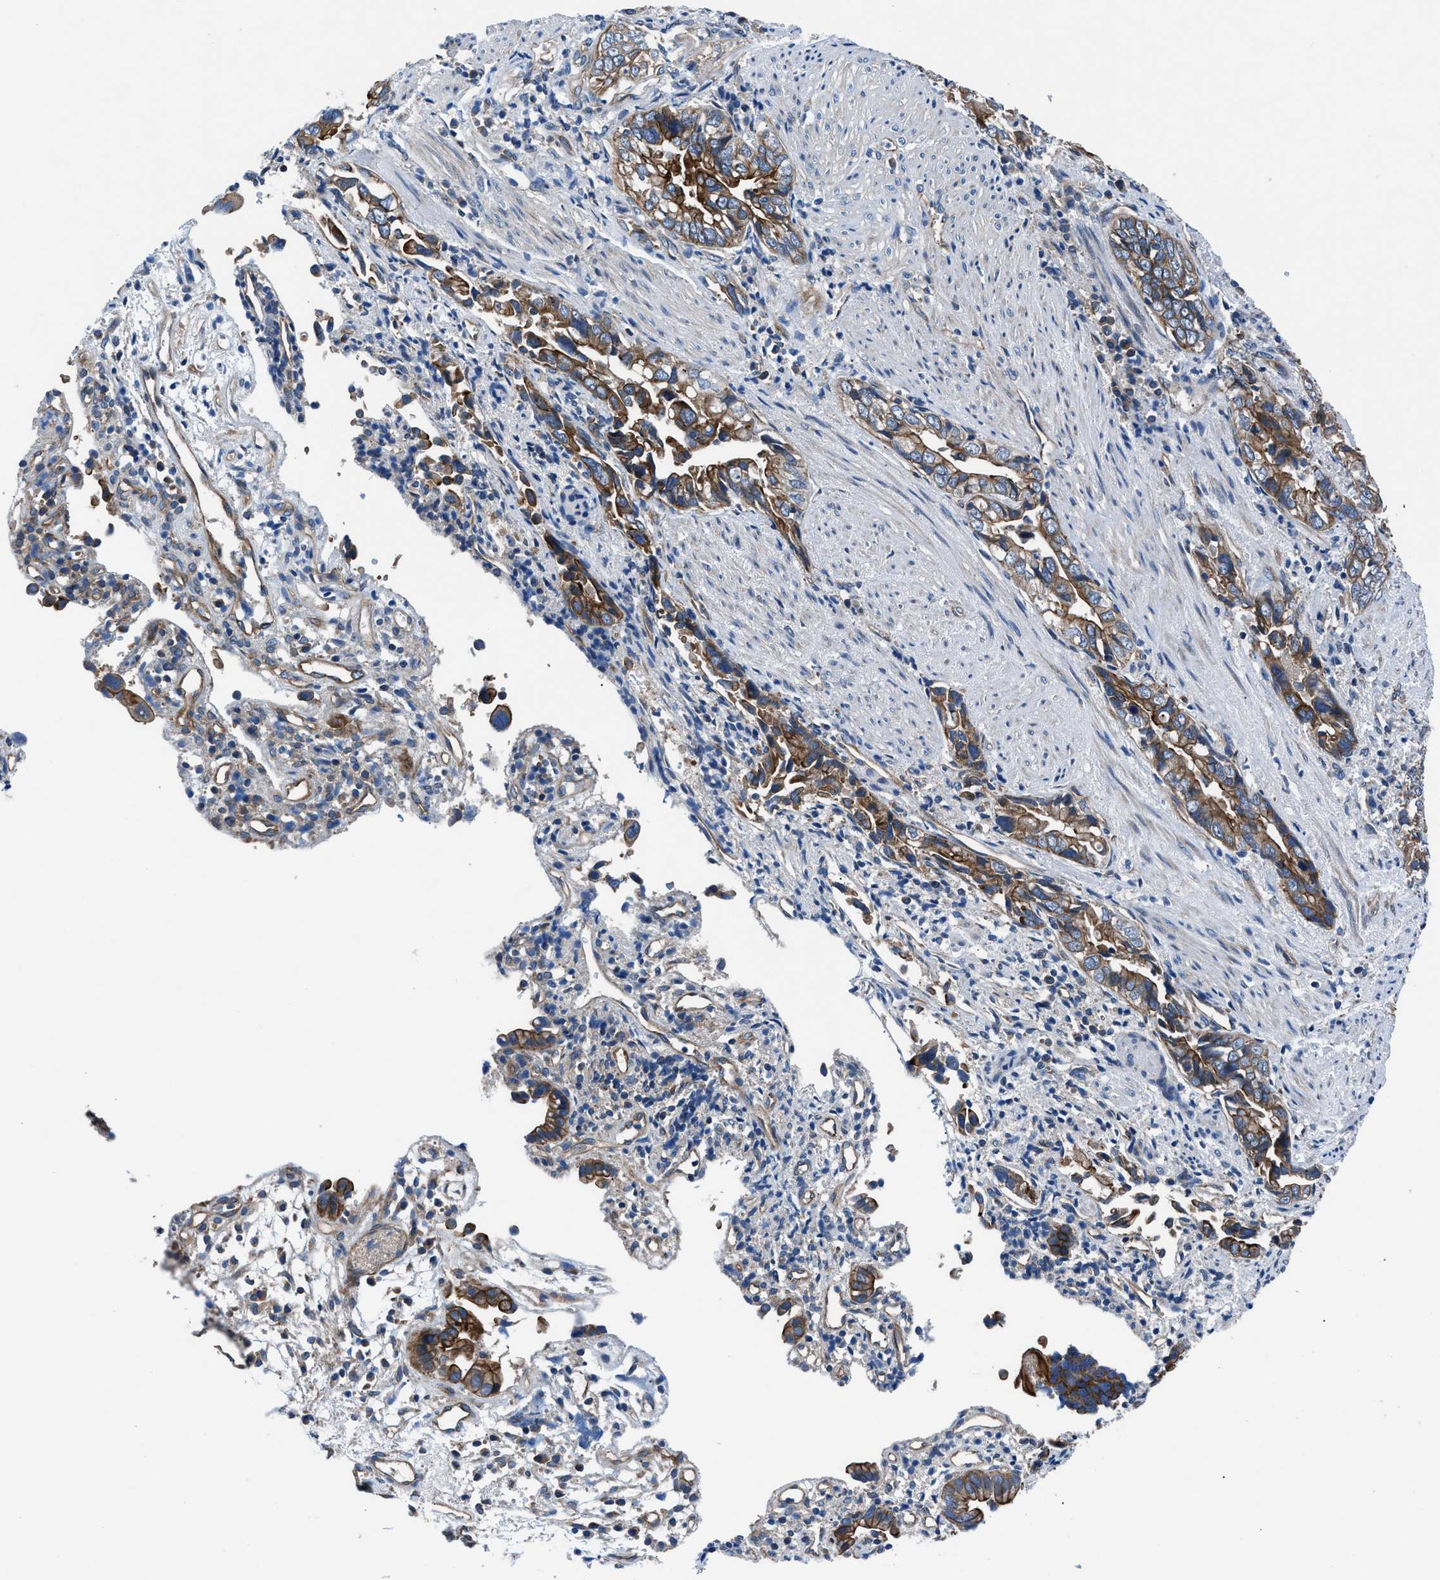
{"staining": {"intensity": "strong", "quantity": ">75%", "location": "cytoplasmic/membranous"}, "tissue": "liver cancer", "cell_type": "Tumor cells", "image_type": "cancer", "snomed": [{"axis": "morphology", "description": "Cholangiocarcinoma"}, {"axis": "topography", "description": "Liver"}], "caption": "A brown stain shows strong cytoplasmic/membranous expression of a protein in liver cholangiocarcinoma tumor cells.", "gene": "TRIP4", "patient": {"sex": "female", "age": 79}}